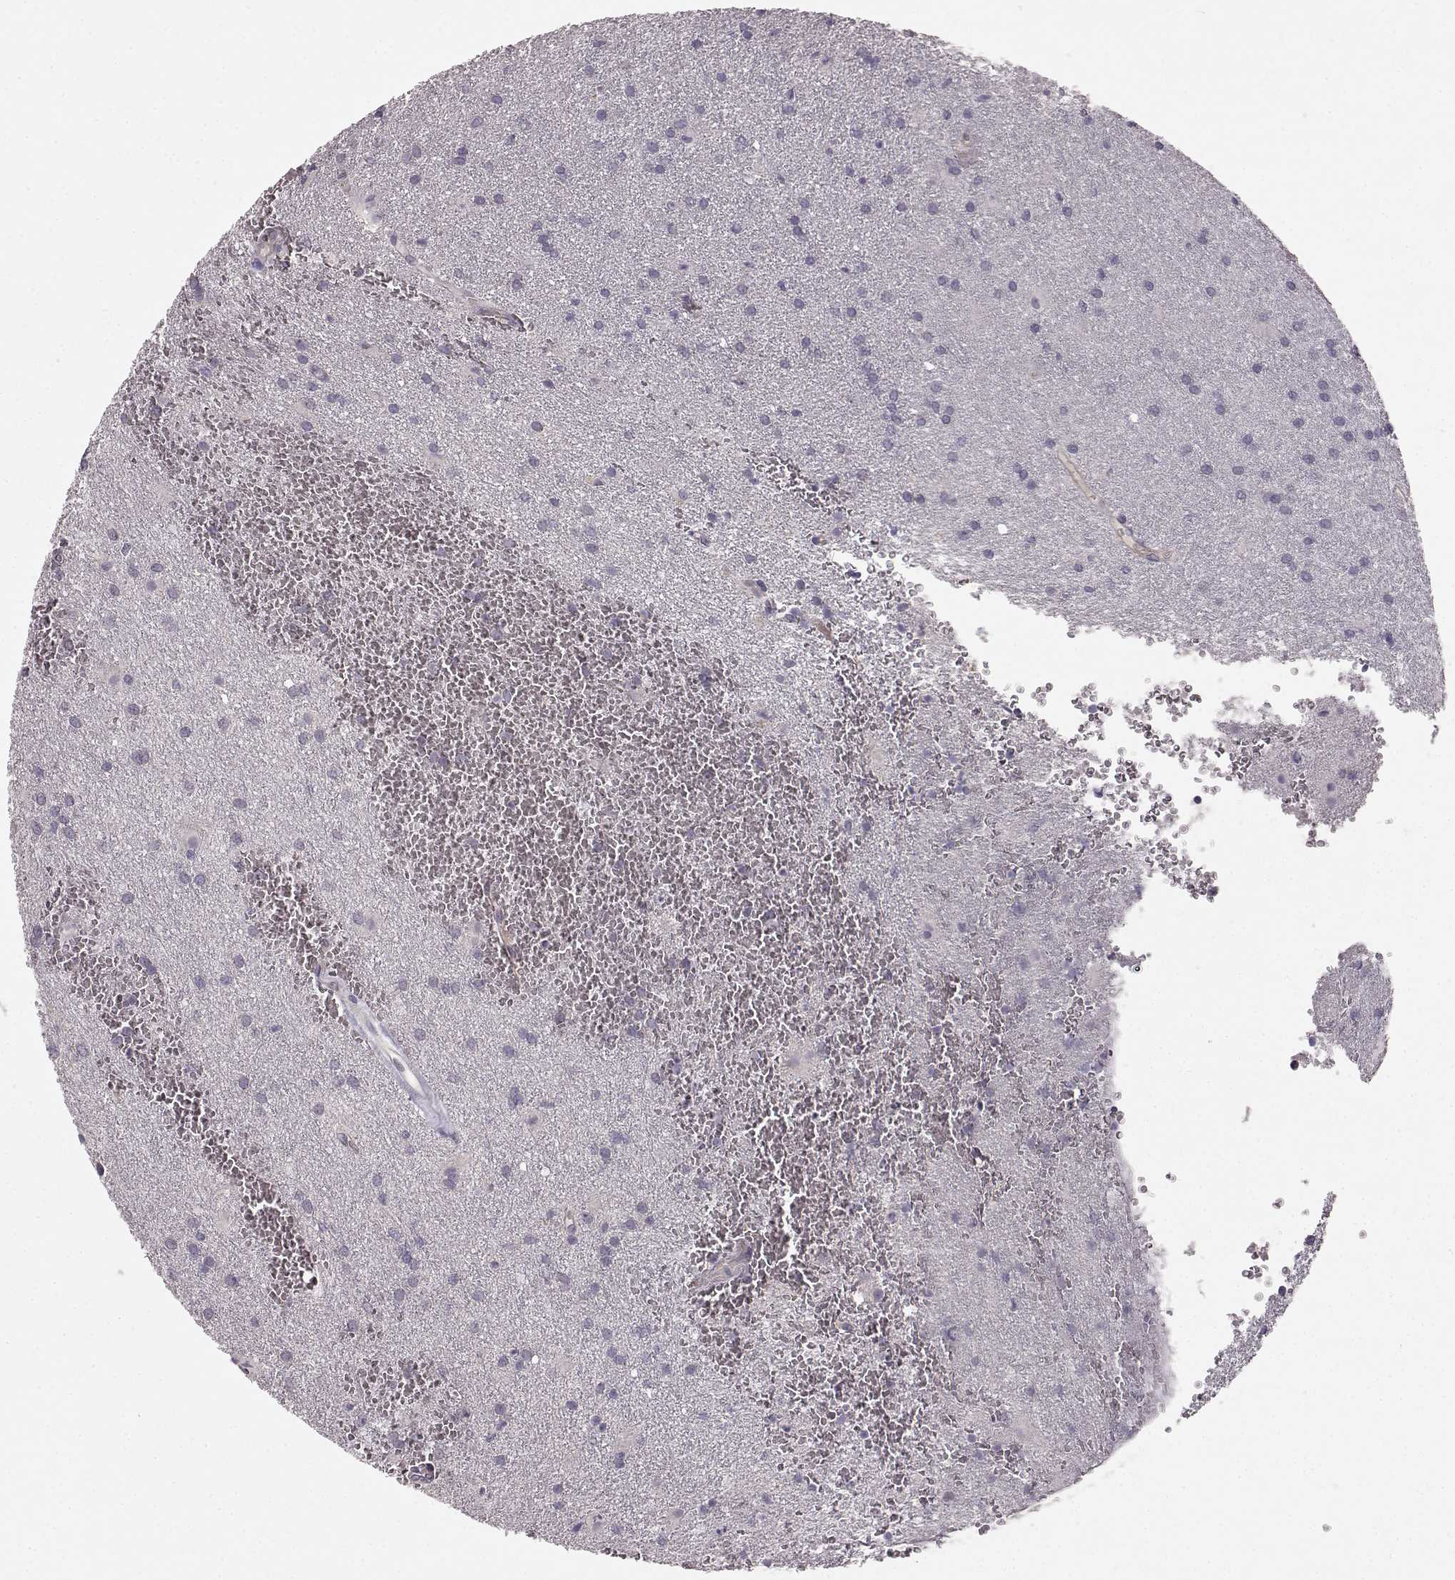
{"staining": {"intensity": "negative", "quantity": "none", "location": "none"}, "tissue": "glioma", "cell_type": "Tumor cells", "image_type": "cancer", "snomed": [{"axis": "morphology", "description": "Glioma, malignant, Low grade"}, {"axis": "topography", "description": "Brain"}], "caption": "IHC photomicrograph of neoplastic tissue: human glioma stained with DAB displays no significant protein positivity in tumor cells. (Brightfield microscopy of DAB (3,3'-diaminobenzidine) immunohistochemistry (IHC) at high magnification).", "gene": "CCNF", "patient": {"sex": "male", "age": 58}}